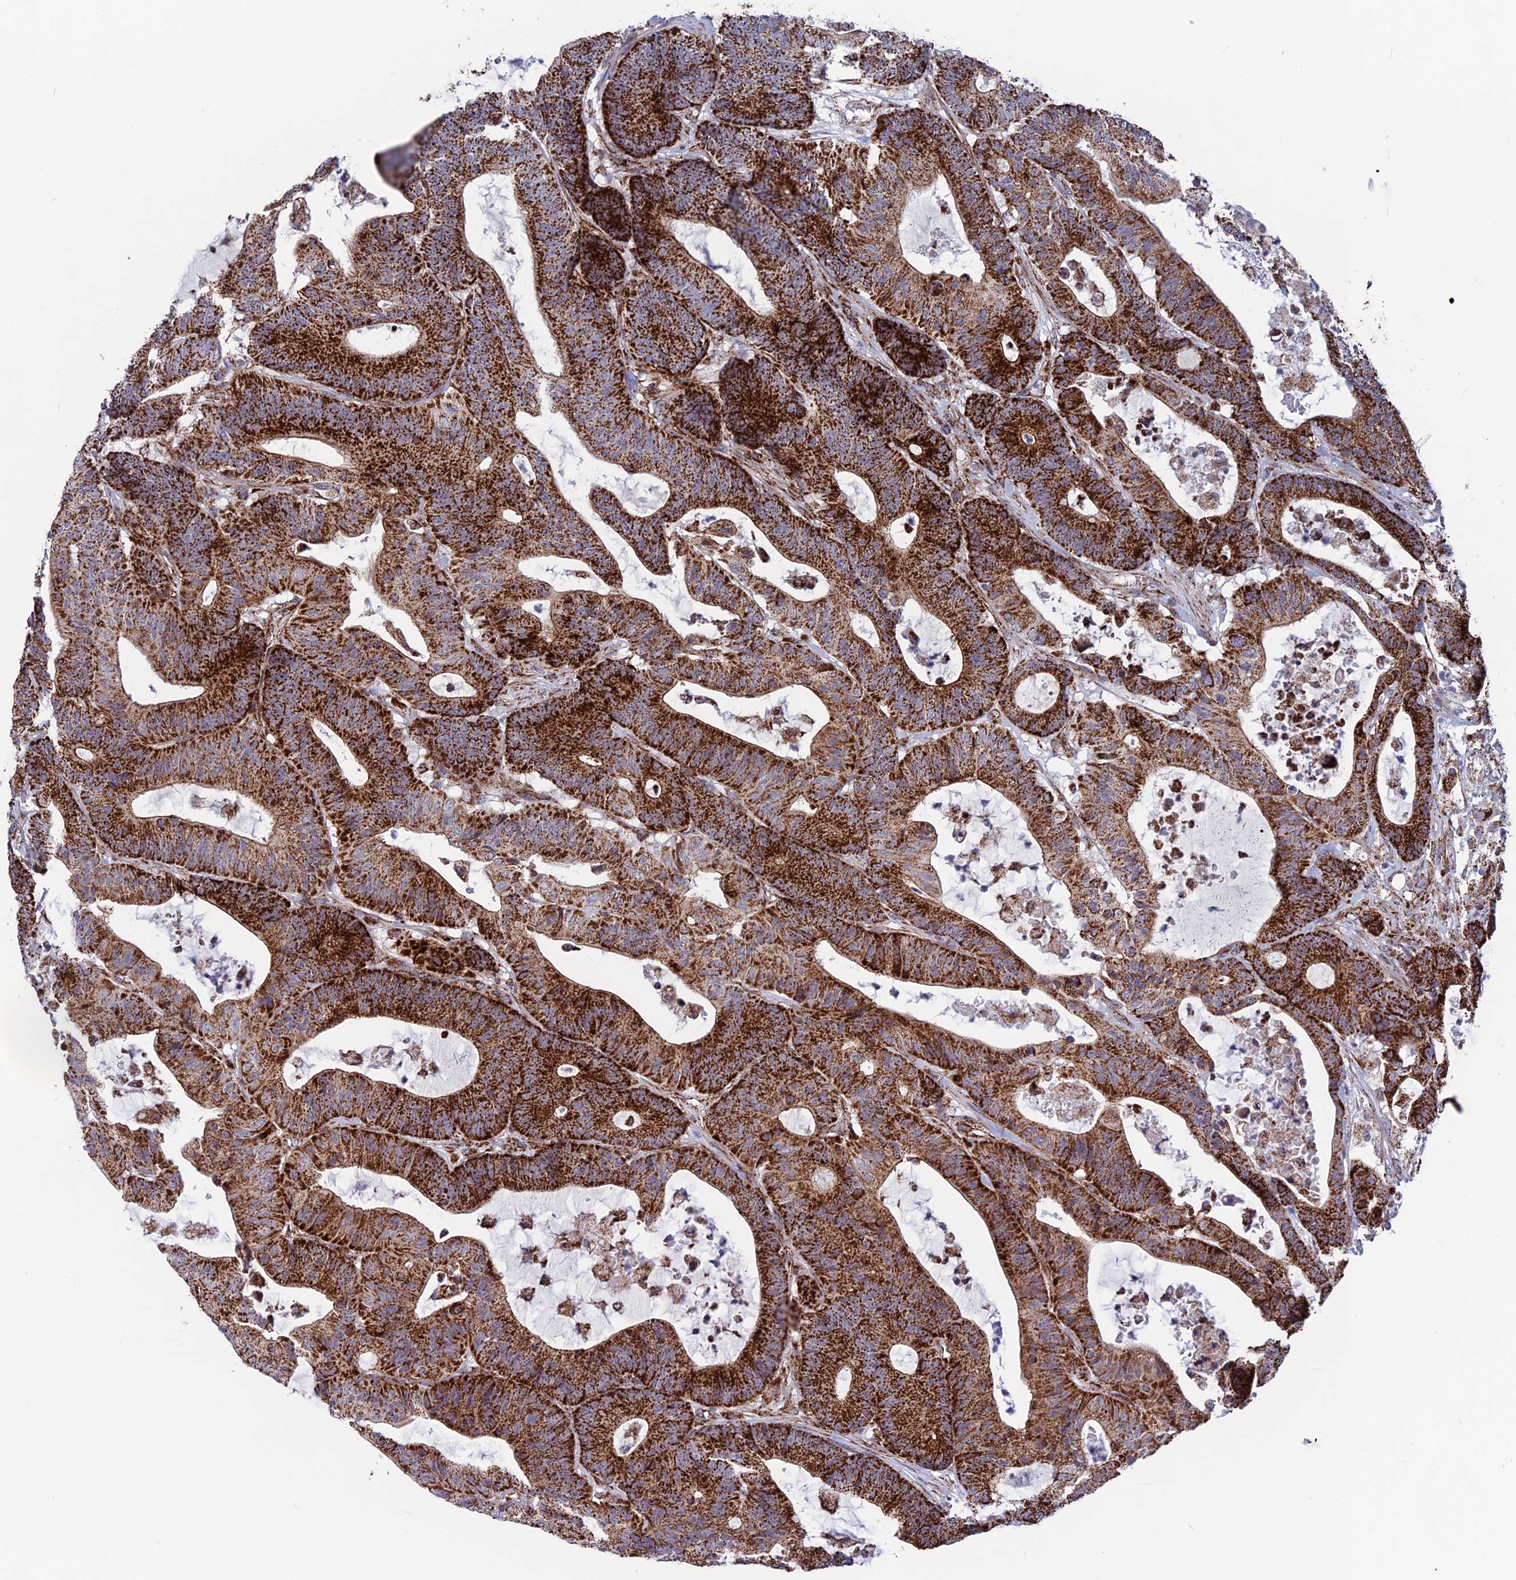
{"staining": {"intensity": "strong", "quantity": ">75%", "location": "cytoplasmic/membranous"}, "tissue": "colorectal cancer", "cell_type": "Tumor cells", "image_type": "cancer", "snomed": [{"axis": "morphology", "description": "Adenocarcinoma, NOS"}, {"axis": "topography", "description": "Colon"}], "caption": "Protein analysis of colorectal cancer (adenocarcinoma) tissue shows strong cytoplasmic/membranous positivity in approximately >75% of tumor cells.", "gene": "MRPS18B", "patient": {"sex": "female", "age": 84}}